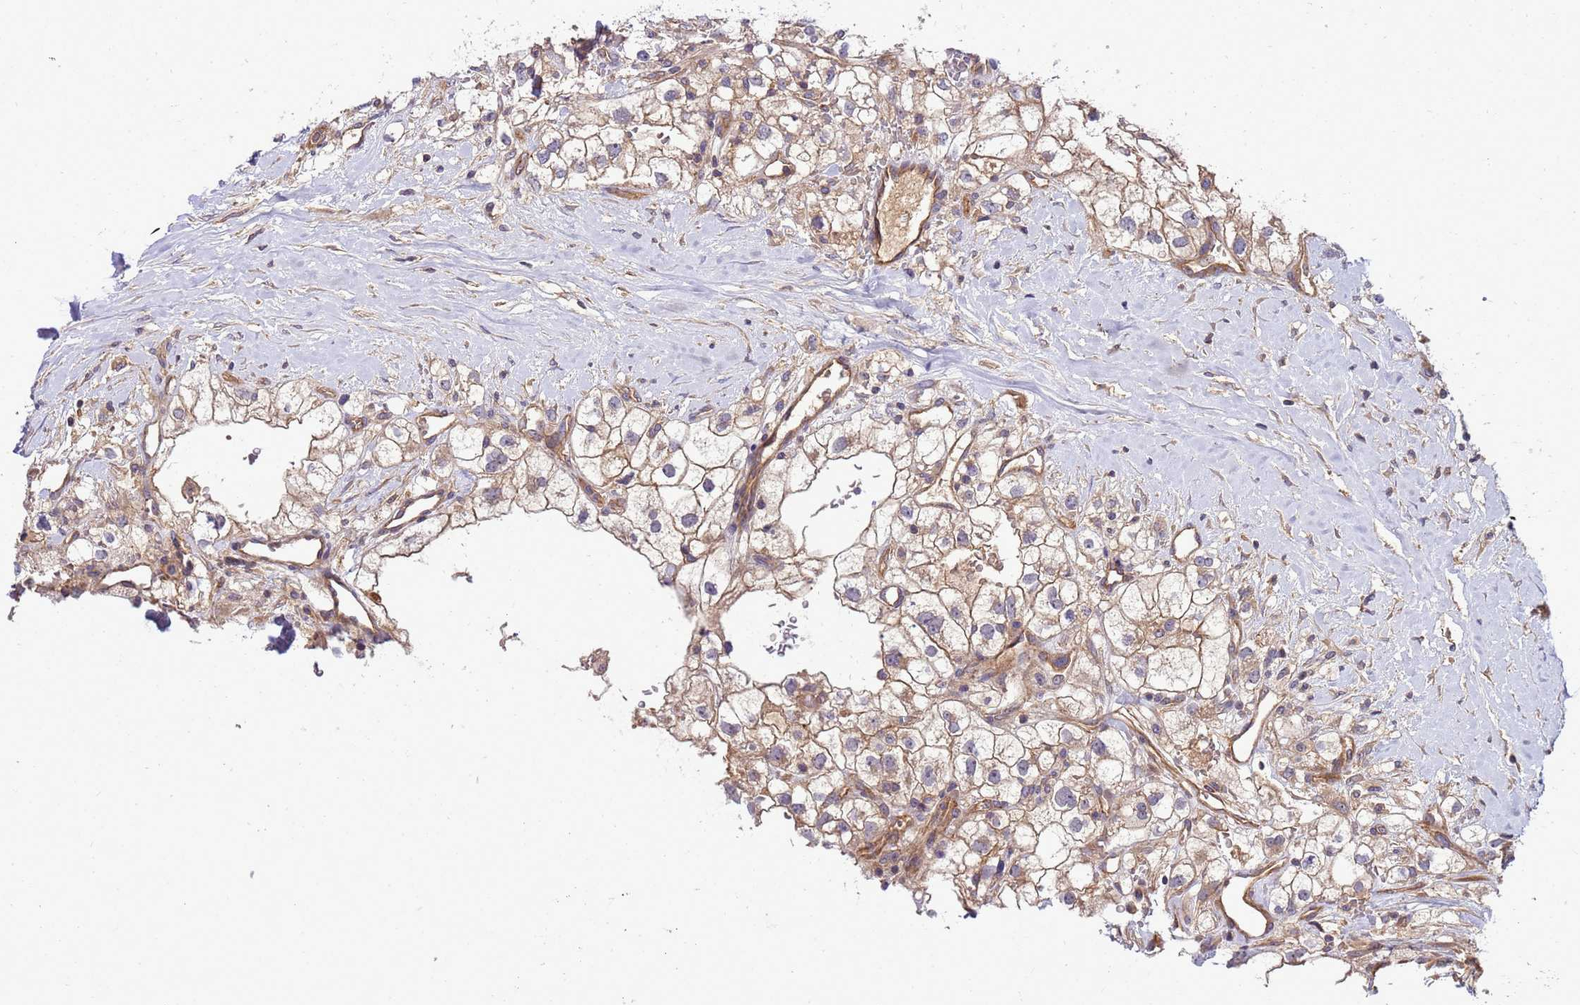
{"staining": {"intensity": "moderate", "quantity": ">75%", "location": "cytoplasmic/membranous"}, "tissue": "renal cancer", "cell_type": "Tumor cells", "image_type": "cancer", "snomed": [{"axis": "morphology", "description": "Adenocarcinoma, NOS"}, {"axis": "topography", "description": "Kidney"}], "caption": "Protein staining displays moderate cytoplasmic/membranous positivity in approximately >75% of tumor cells in renal cancer (adenocarcinoma). Nuclei are stained in blue.", "gene": "SMCO3", "patient": {"sex": "male", "age": 59}}